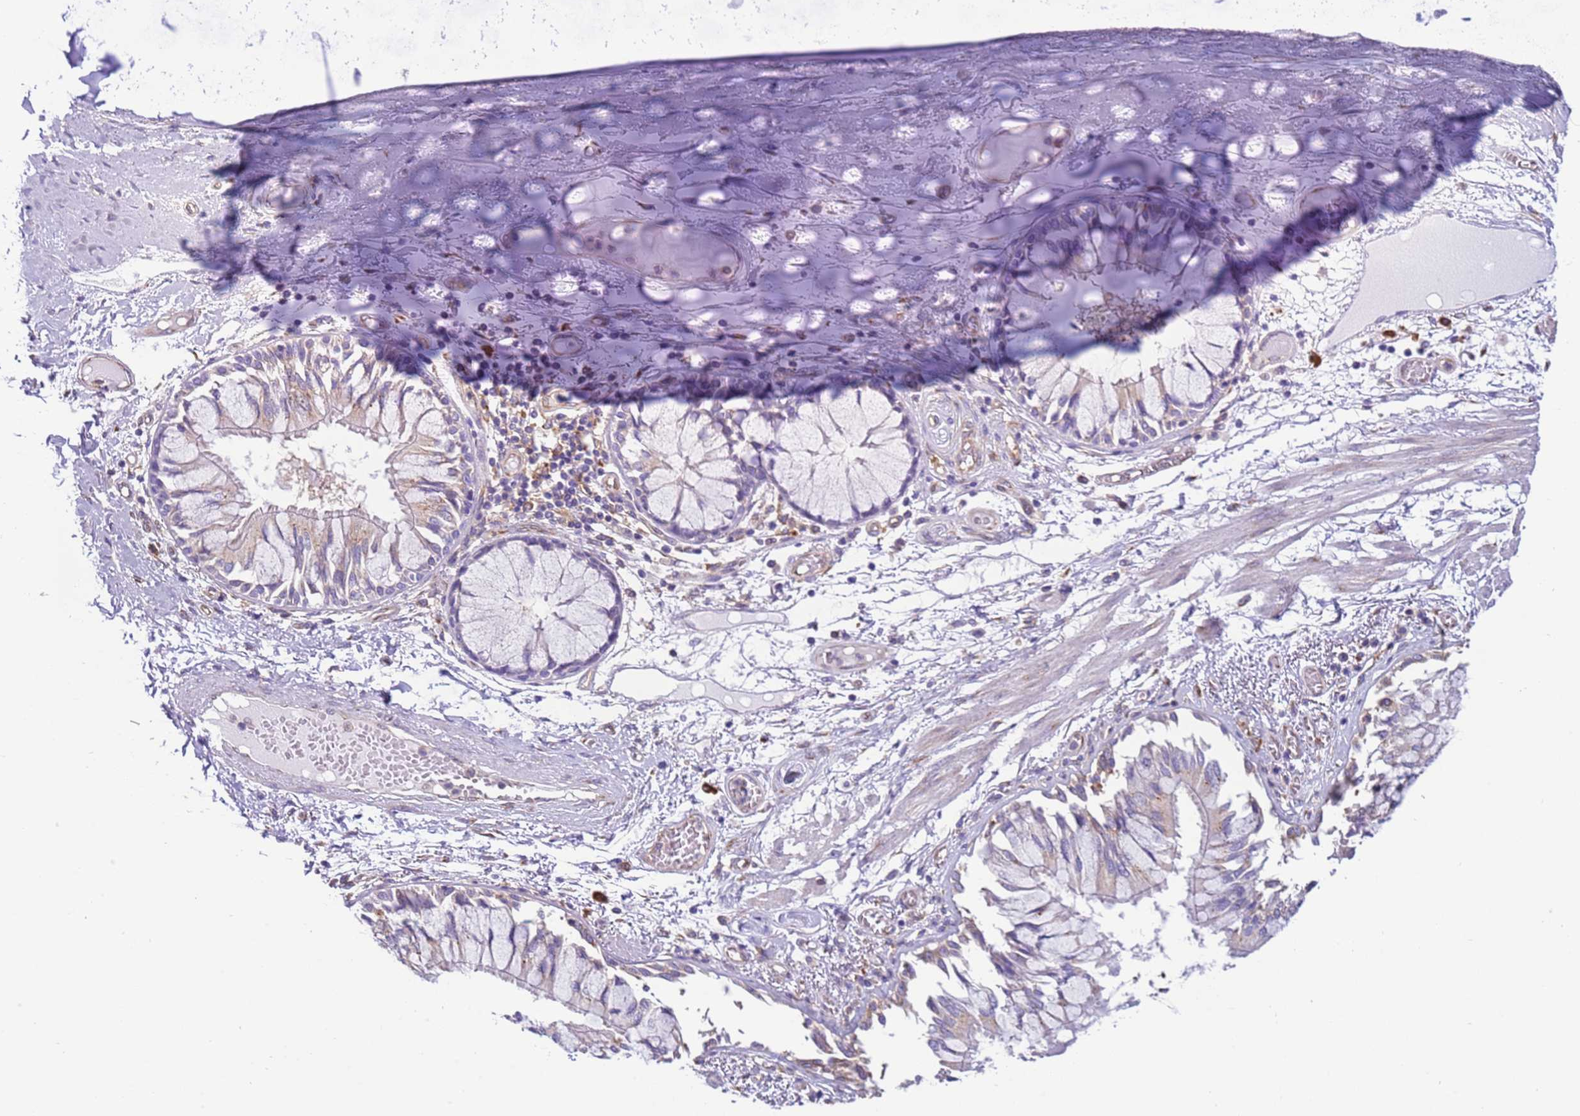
{"staining": {"intensity": "negative", "quantity": "none", "location": "none"}, "tissue": "adipose tissue", "cell_type": "Adipocytes", "image_type": "normal", "snomed": [{"axis": "morphology", "description": "Normal tissue, NOS"}, {"axis": "topography", "description": "Cartilage tissue"}, {"axis": "topography", "description": "Bronchus"}, {"axis": "topography", "description": "Lung"}, {"axis": "topography", "description": "Peripheral nerve tissue"}], "caption": "This is a micrograph of immunohistochemistry staining of normal adipose tissue, which shows no positivity in adipocytes.", "gene": "VARS1", "patient": {"sex": "female", "age": 49}}